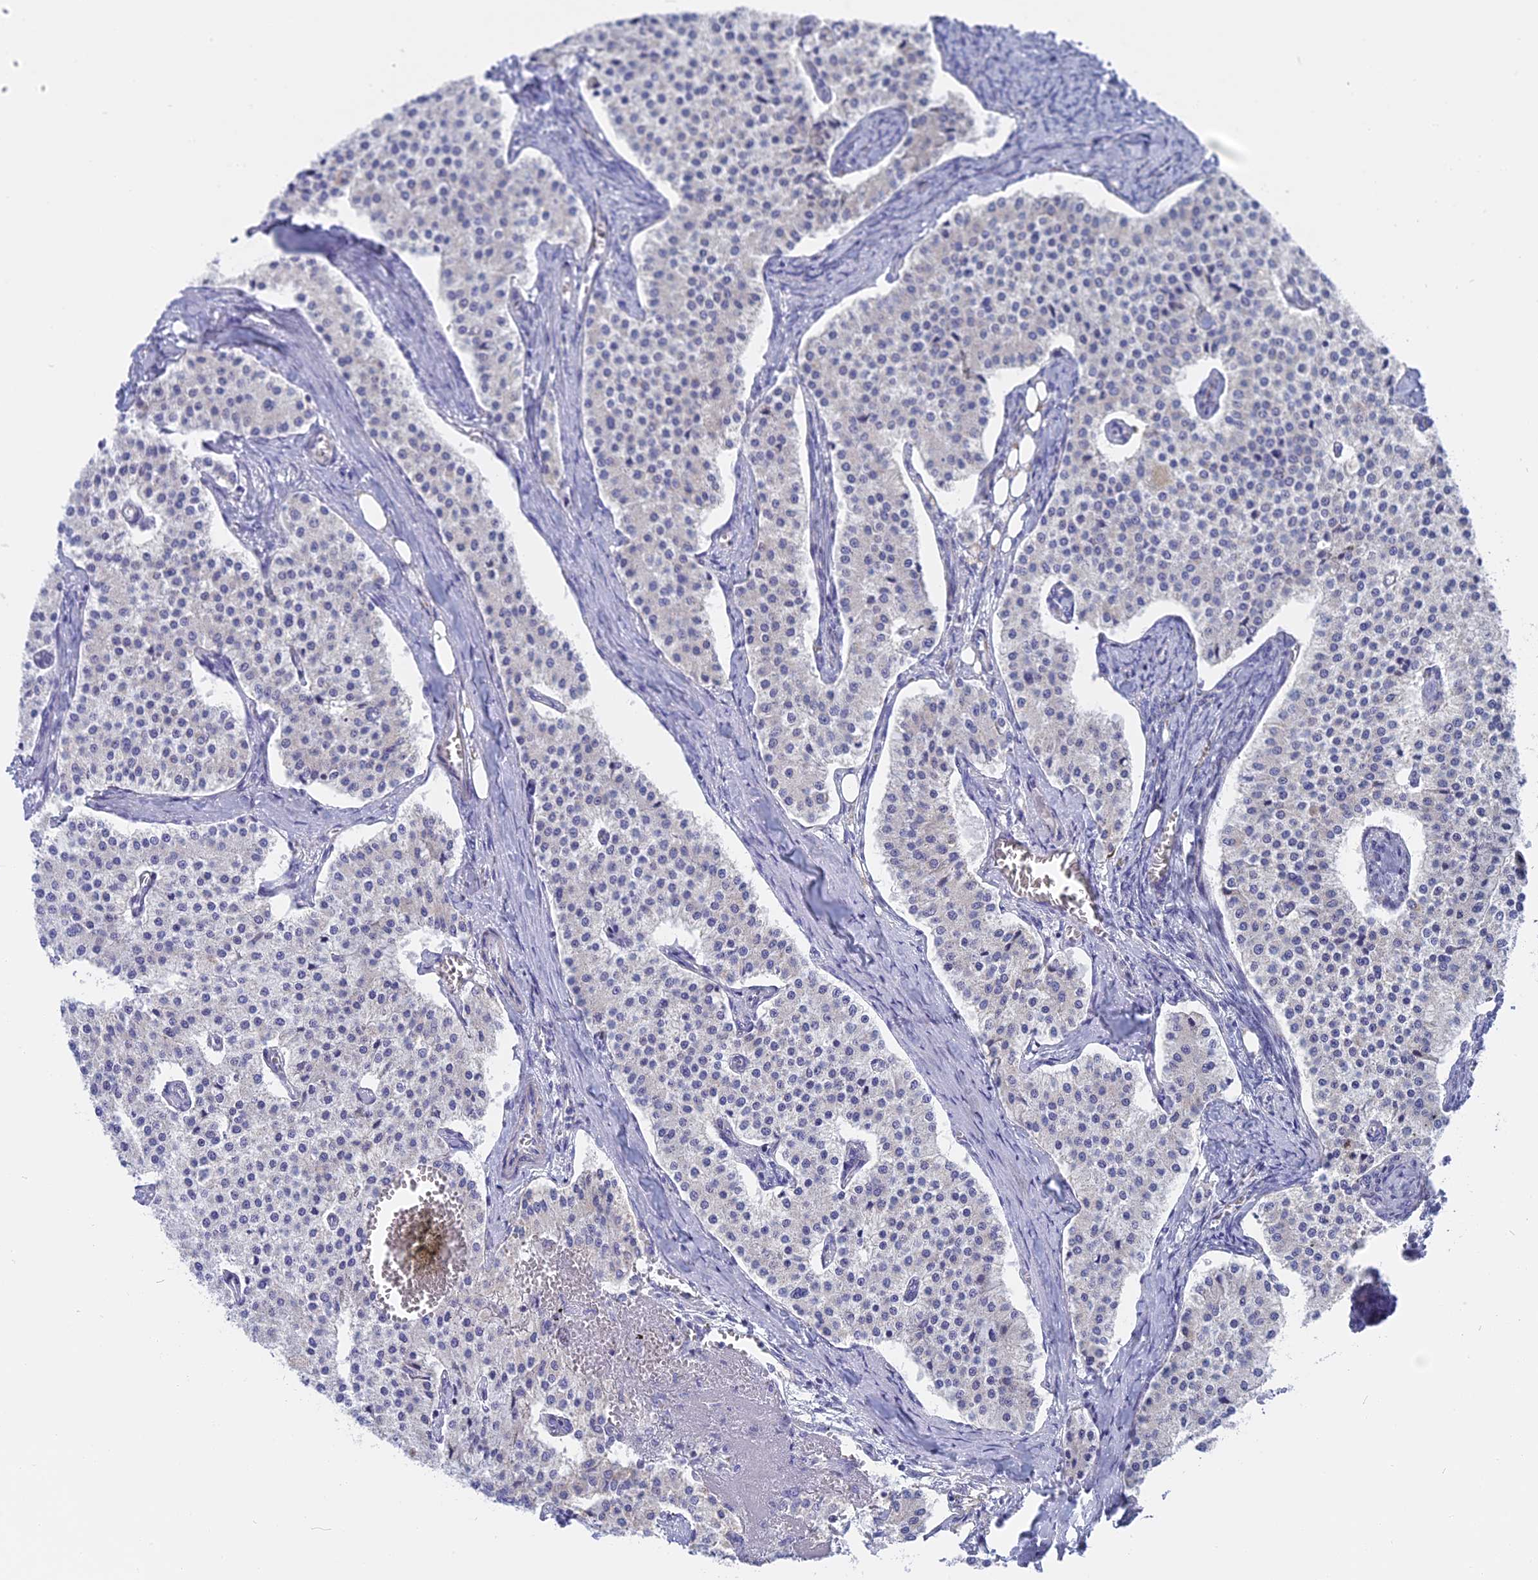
{"staining": {"intensity": "negative", "quantity": "none", "location": "none"}, "tissue": "carcinoid", "cell_type": "Tumor cells", "image_type": "cancer", "snomed": [{"axis": "morphology", "description": "Carcinoid, malignant, NOS"}, {"axis": "topography", "description": "Colon"}], "caption": "There is no significant expression in tumor cells of carcinoid.", "gene": "DTWD1", "patient": {"sex": "female", "age": 52}}